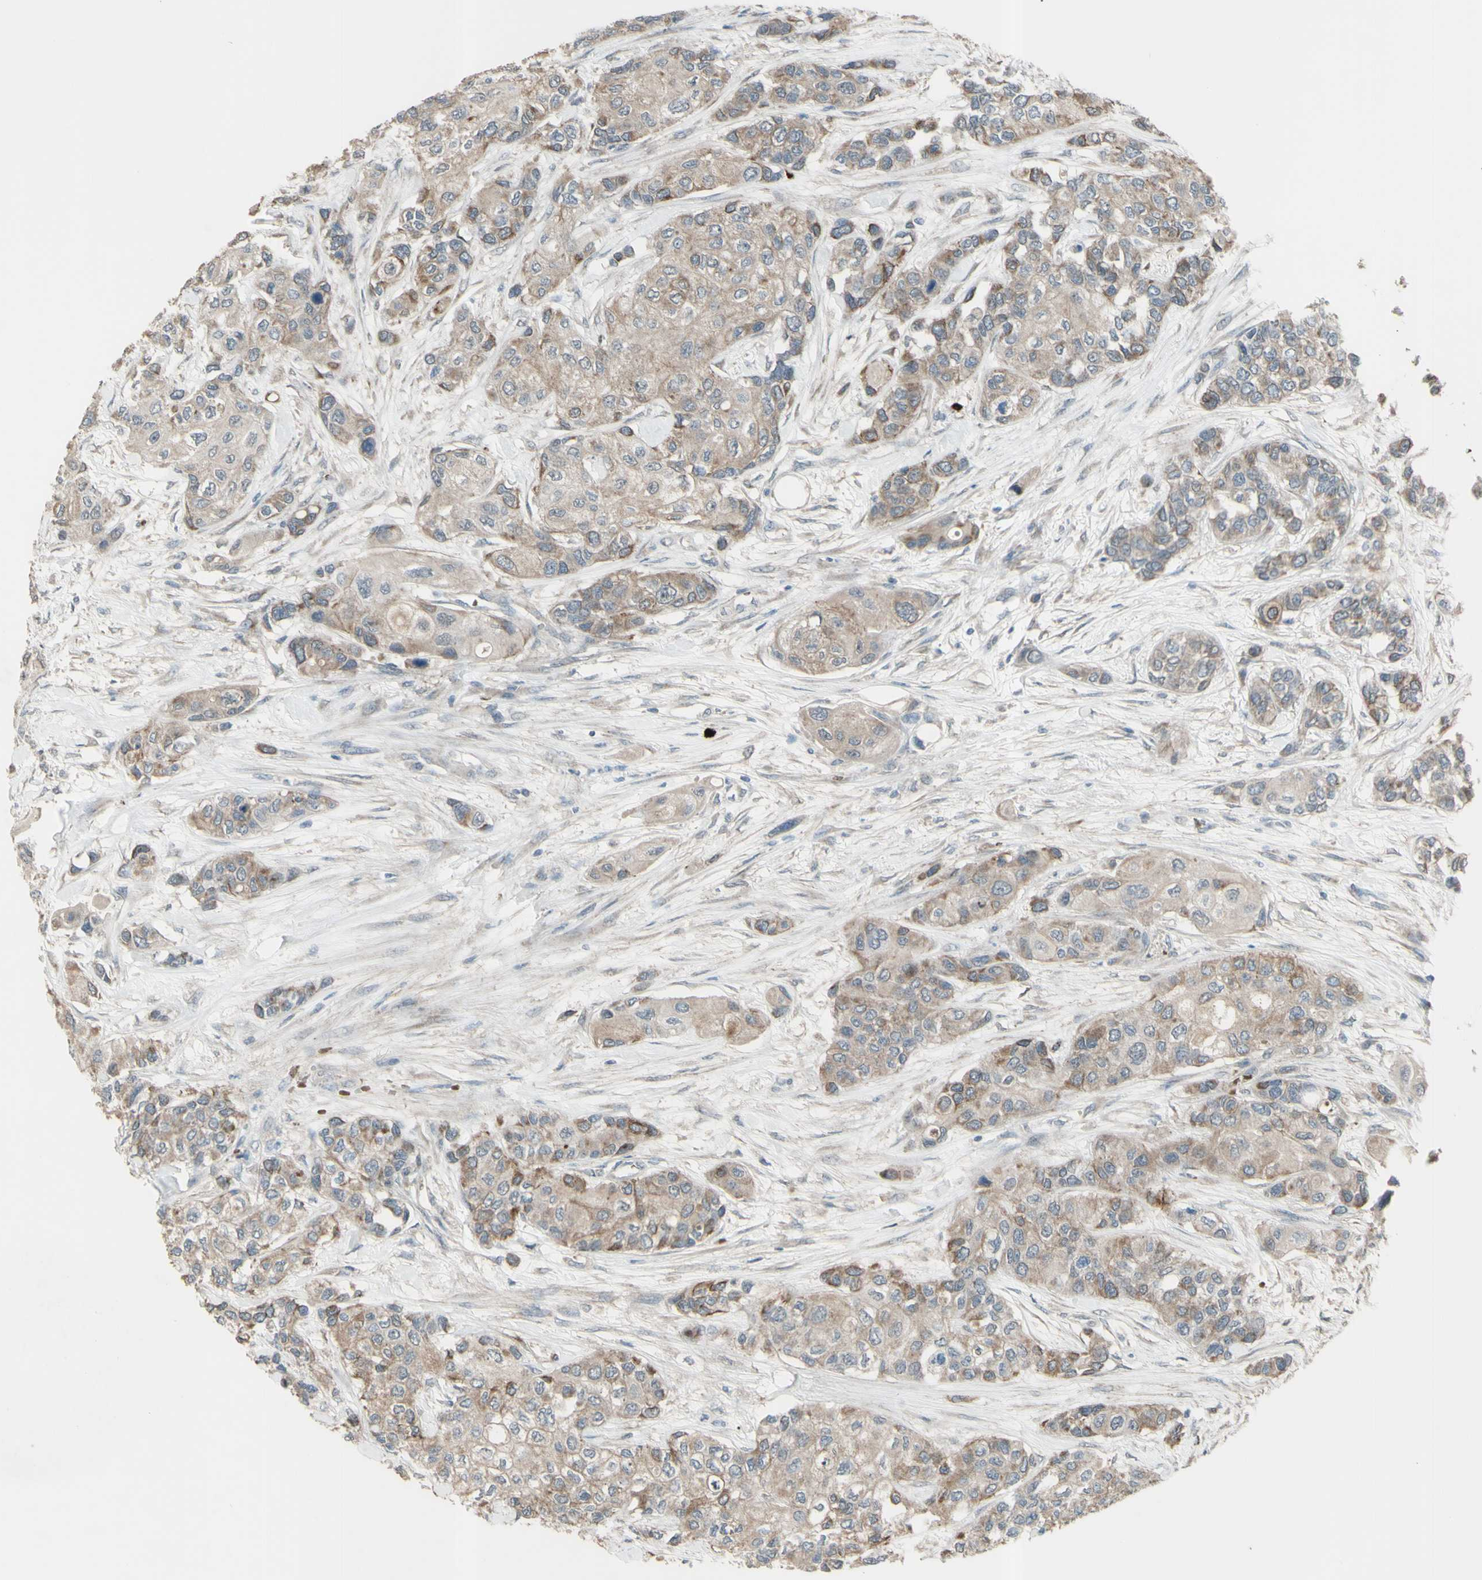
{"staining": {"intensity": "weak", "quantity": ">75%", "location": "cytoplasmic/membranous"}, "tissue": "urothelial cancer", "cell_type": "Tumor cells", "image_type": "cancer", "snomed": [{"axis": "morphology", "description": "Urothelial carcinoma, High grade"}, {"axis": "topography", "description": "Urinary bladder"}], "caption": "IHC photomicrograph of human urothelial cancer stained for a protein (brown), which displays low levels of weak cytoplasmic/membranous staining in approximately >75% of tumor cells.", "gene": "GRAMD1B", "patient": {"sex": "female", "age": 56}}